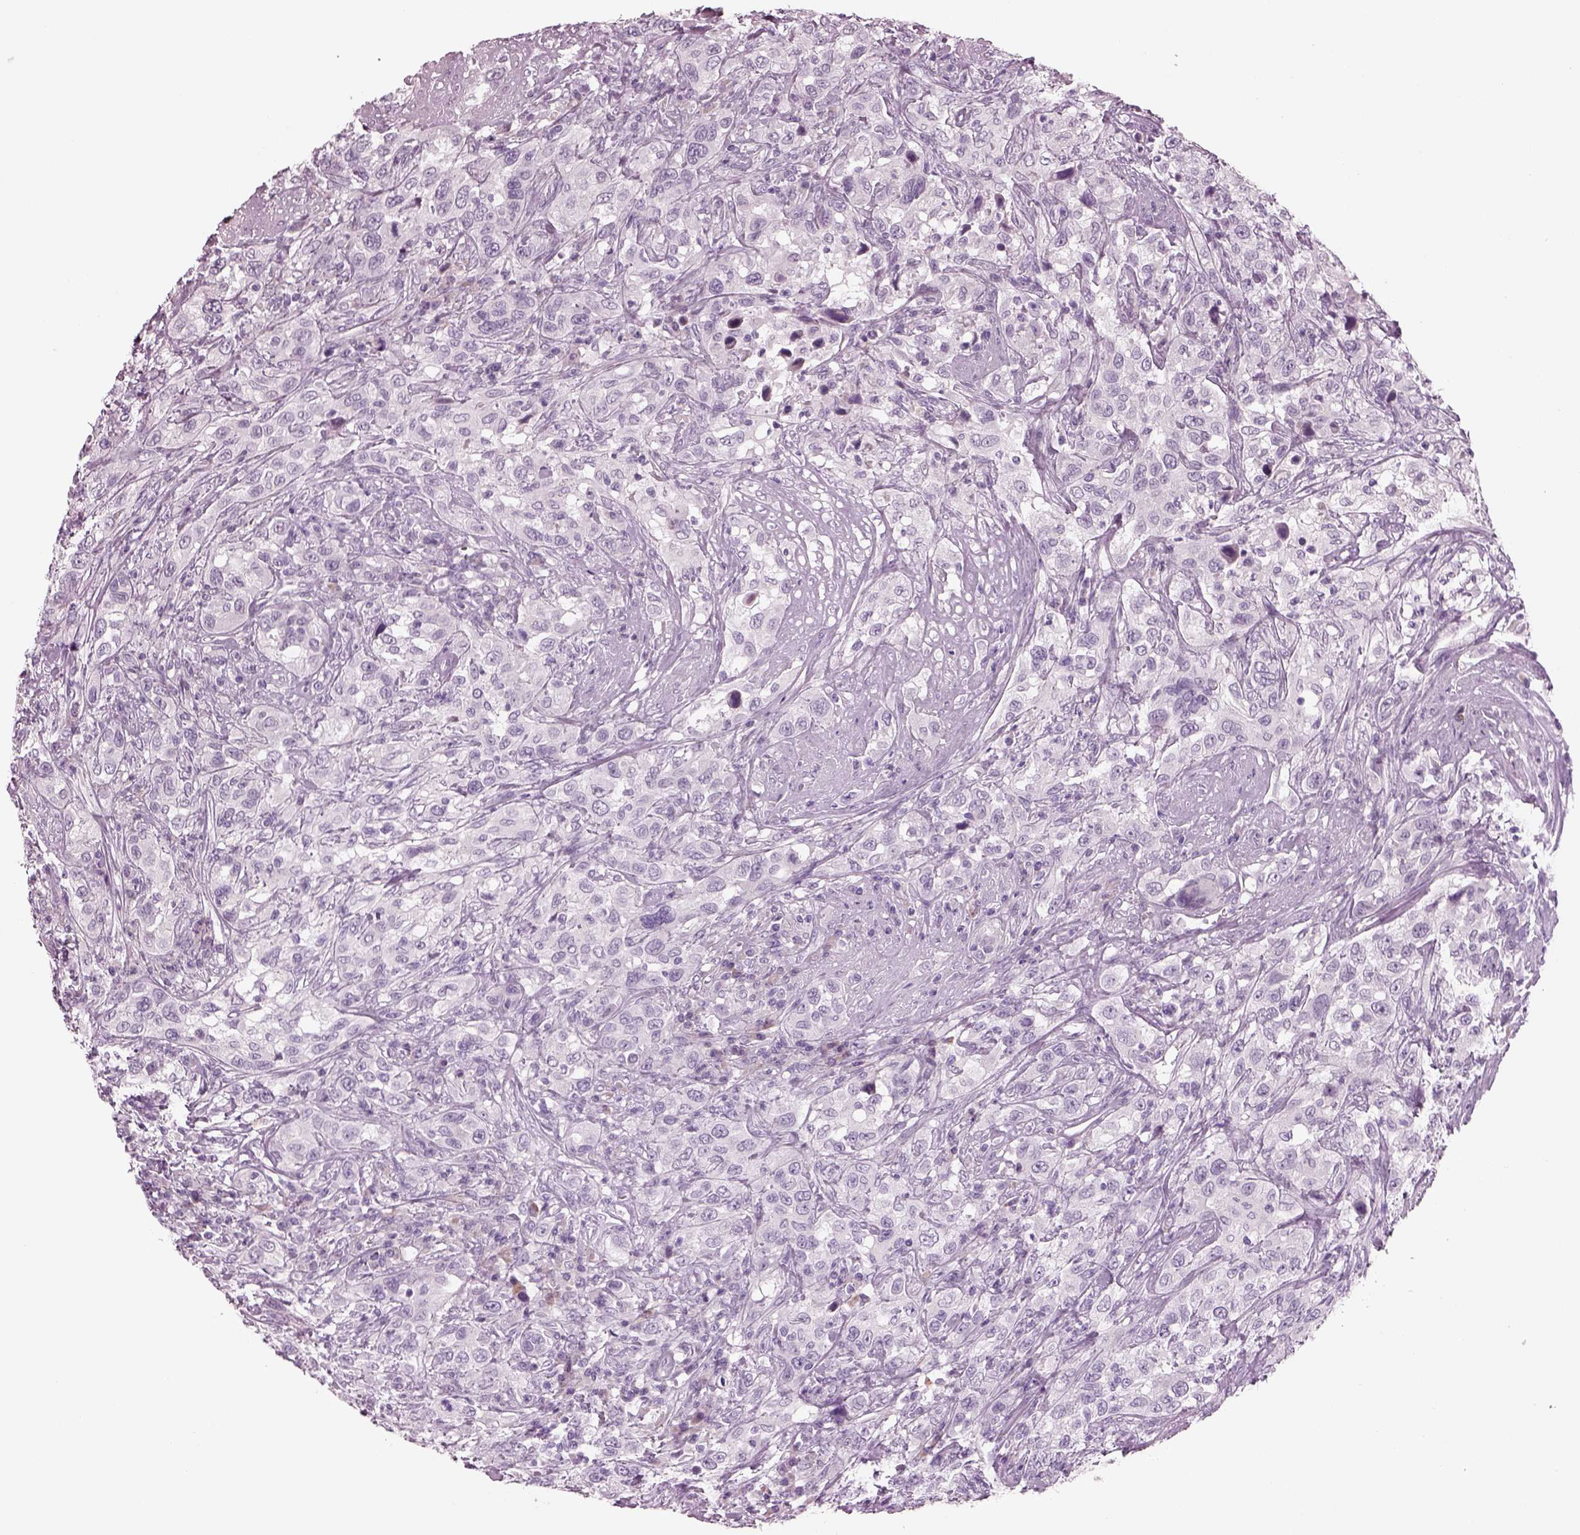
{"staining": {"intensity": "negative", "quantity": "none", "location": "none"}, "tissue": "urothelial cancer", "cell_type": "Tumor cells", "image_type": "cancer", "snomed": [{"axis": "morphology", "description": "Urothelial carcinoma, NOS"}, {"axis": "morphology", "description": "Urothelial carcinoma, High grade"}, {"axis": "topography", "description": "Urinary bladder"}], "caption": "Photomicrograph shows no significant protein positivity in tumor cells of urothelial cancer. (Brightfield microscopy of DAB (3,3'-diaminobenzidine) IHC at high magnification).", "gene": "CYLC1", "patient": {"sex": "female", "age": 64}}